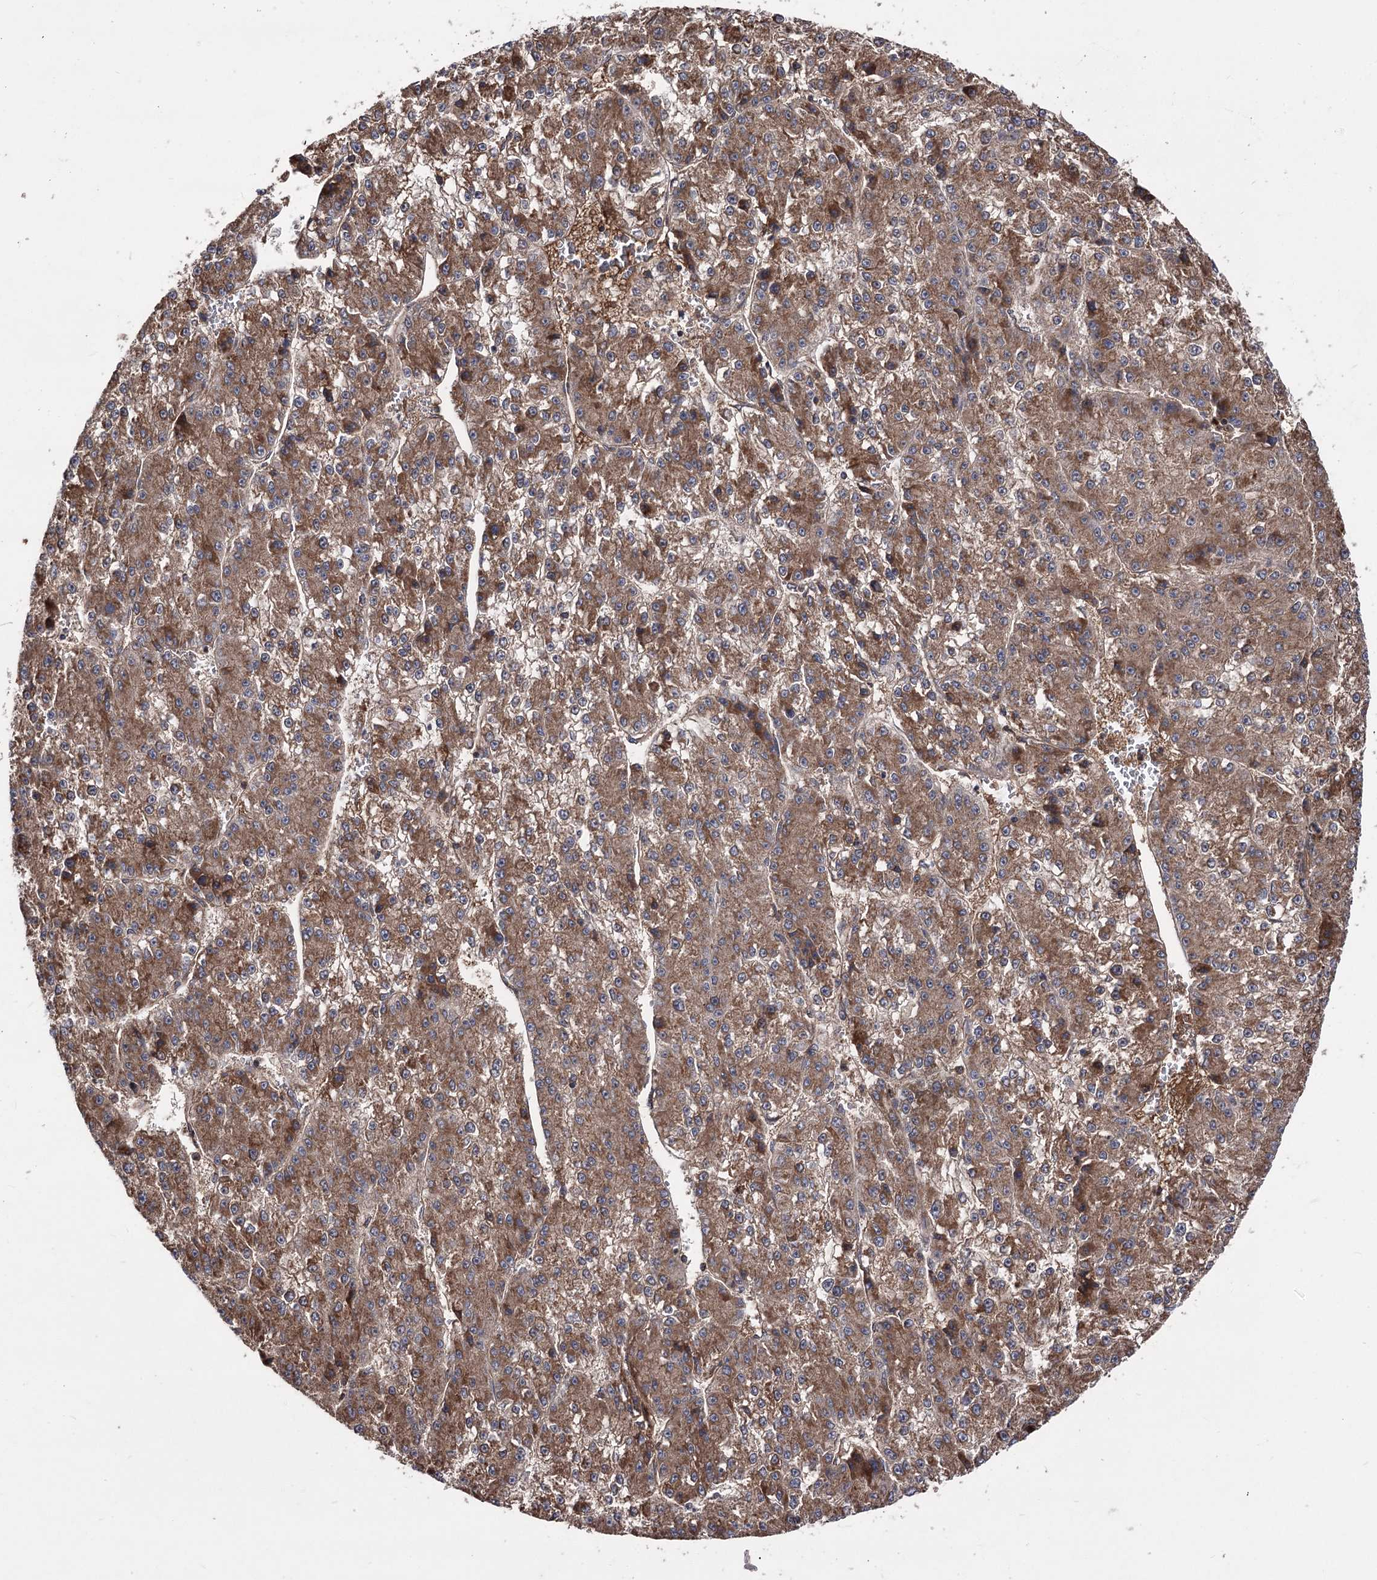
{"staining": {"intensity": "strong", "quantity": ">75%", "location": "cytoplasmic/membranous"}, "tissue": "liver cancer", "cell_type": "Tumor cells", "image_type": "cancer", "snomed": [{"axis": "morphology", "description": "Carcinoma, Hepatocellular, NOS"}, {"axis": "topography", "description": "Liver"}], "caption": "A high-resolution image shows immunohistochemistry (IHC) staining of hepatocellular carcinoma (liver), which reveals strong cytoplasmic/membranous staining in approximately >75% of tumor cells.", "gene": "RASSF3", "patient": {"sex": "female", "age": 73}}